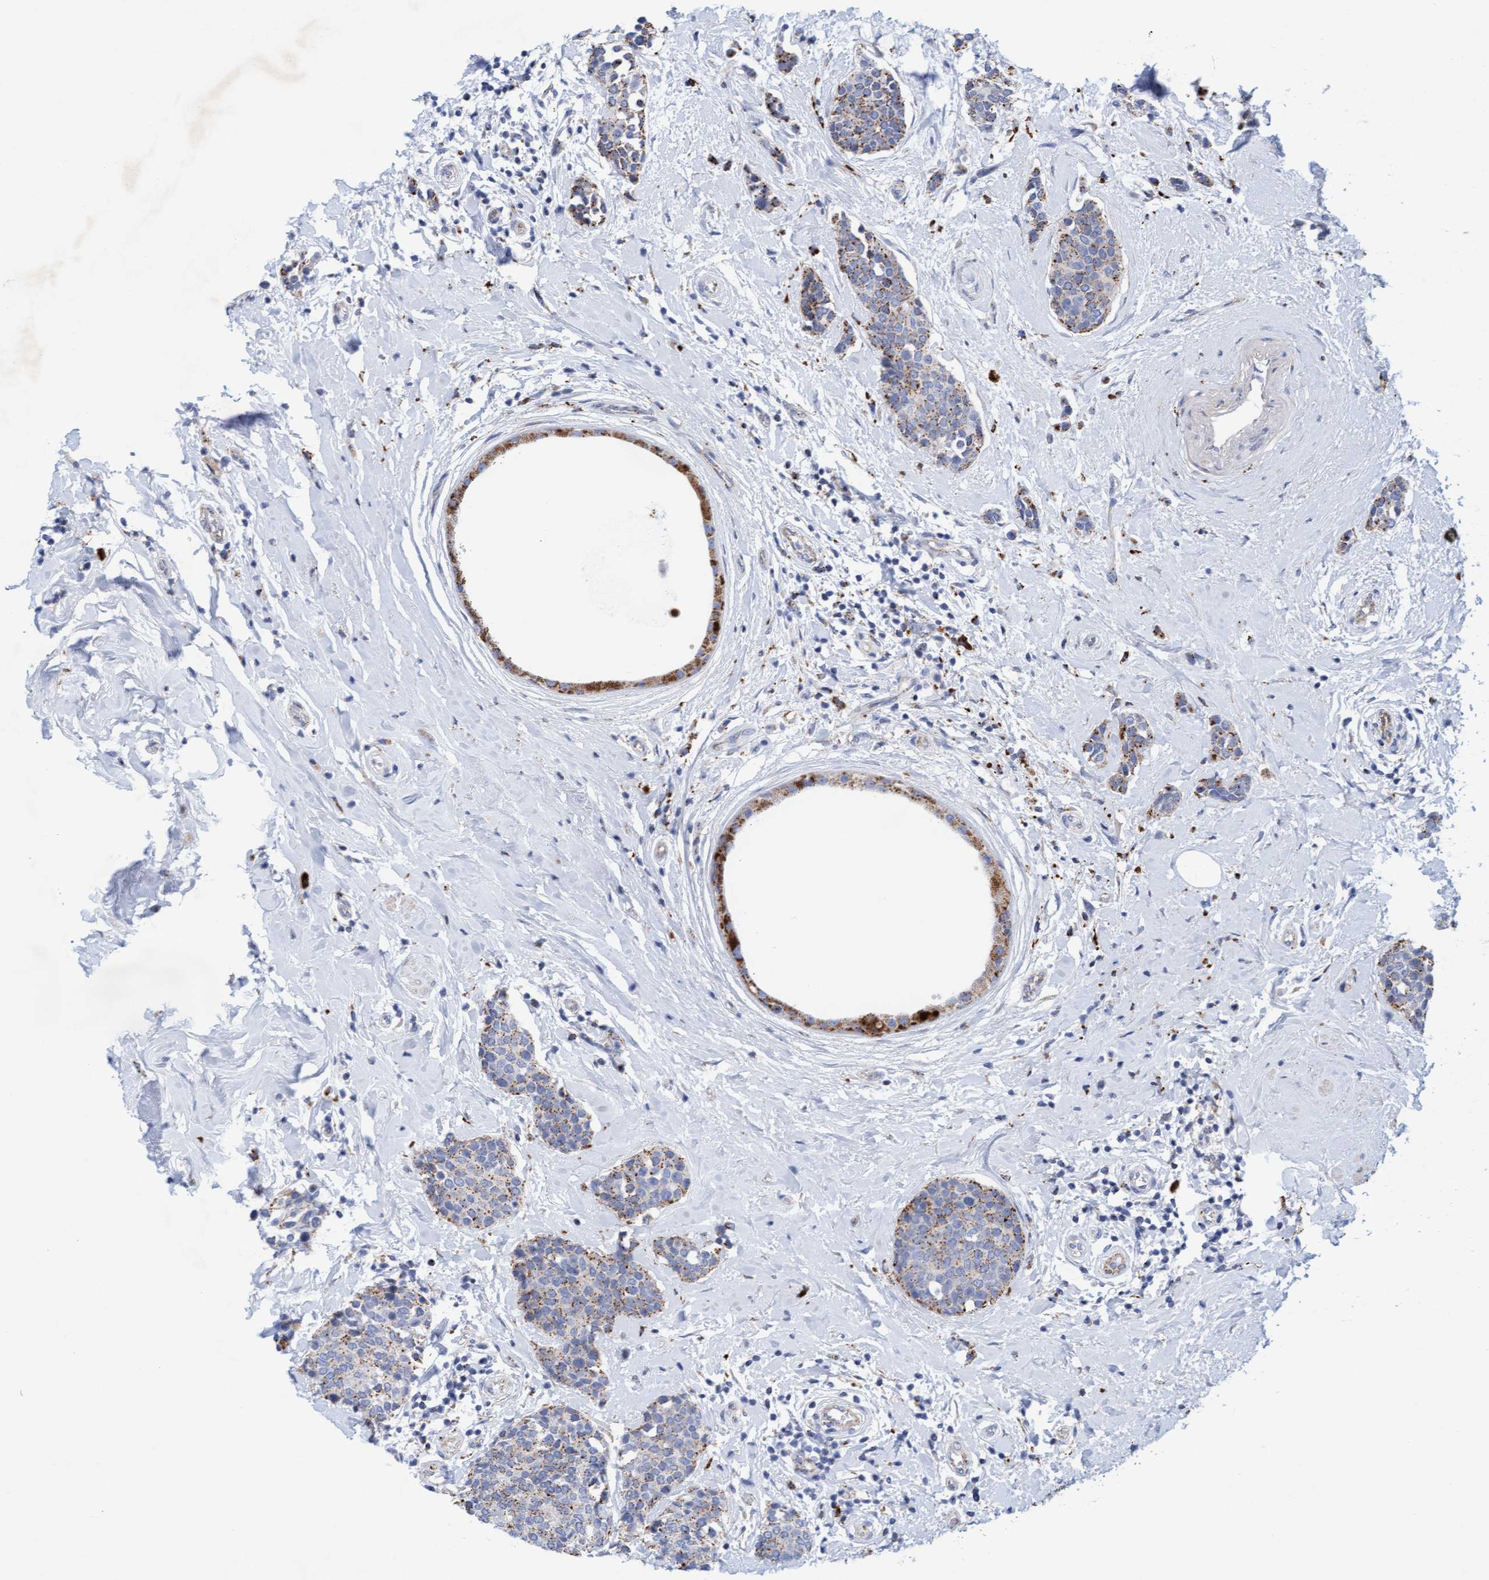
{"staining": {"intensity": "moderate", "quantity": "25%-75%", "location": "cytoplasmic/membranous"}, "tissue": "breast cancer", "cell_type": "Tumor cells", "image_type": "cancer", "snomed": [{"axis": "morphology", "description": "Duct carcinoma"}, {"axis": "topography", "description": "Breast"}], "caption": "An immunohistochemistry (IHC) micrograph of neoplastic tissue is shown. Protein staining in brown highlights moderate cytoplasmic/membranous positivity in breast cancer within tumor cells. (Brightfield microscopy of DAB IHC at high magnification).", "gene": "SGSH", "patient": {"sex": "female", "age": 55}}